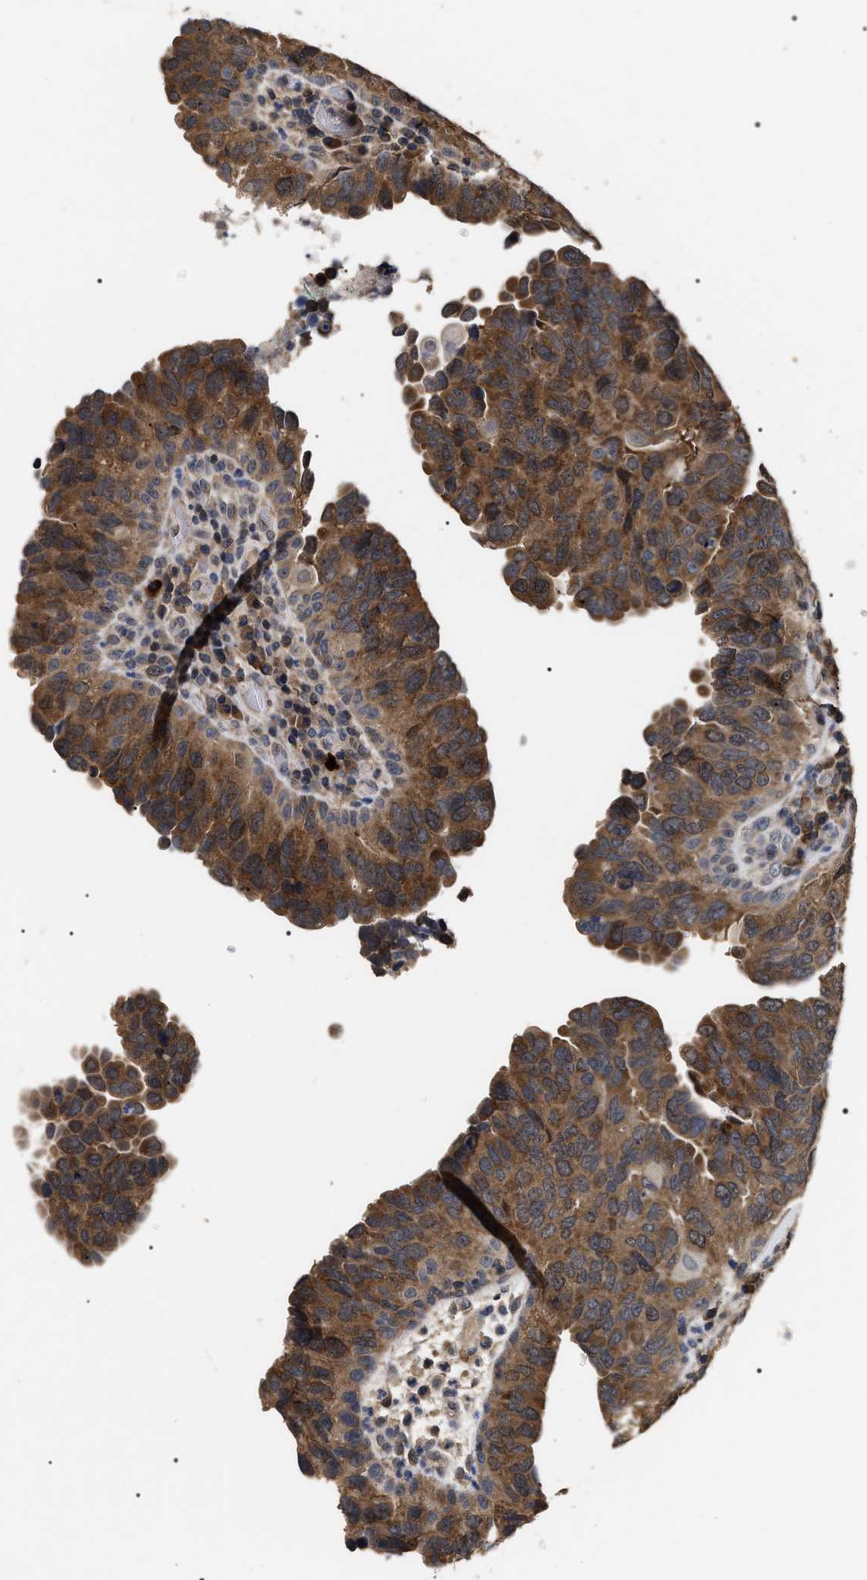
{"staining": {"intensity": "strong", "quantity": "25%-75%", "location": "cytoplasmic/membranous,nuclear"}, "tissue": "urothelial cancer", "cell_type": "Tumor cells", "image_type": "cancer", "snomed": [{"axis": "morphology", "description": "Urothelial carcinoma, High grade"}, {"axis": "topography", "description": "Urinary bladder"}], "caption": "Urothelial carcinoma (high-grade) stained with DAB (3,3'-diaminobenzidine) immunohistochemistry (IHC) demonstrates high levels of strong cytoplasmic/membranous and nuclear staining in approximately 25%-75% of tumor cells.", "gene": "UPF3A", "patient": {"sex": "female", "age": 82}}